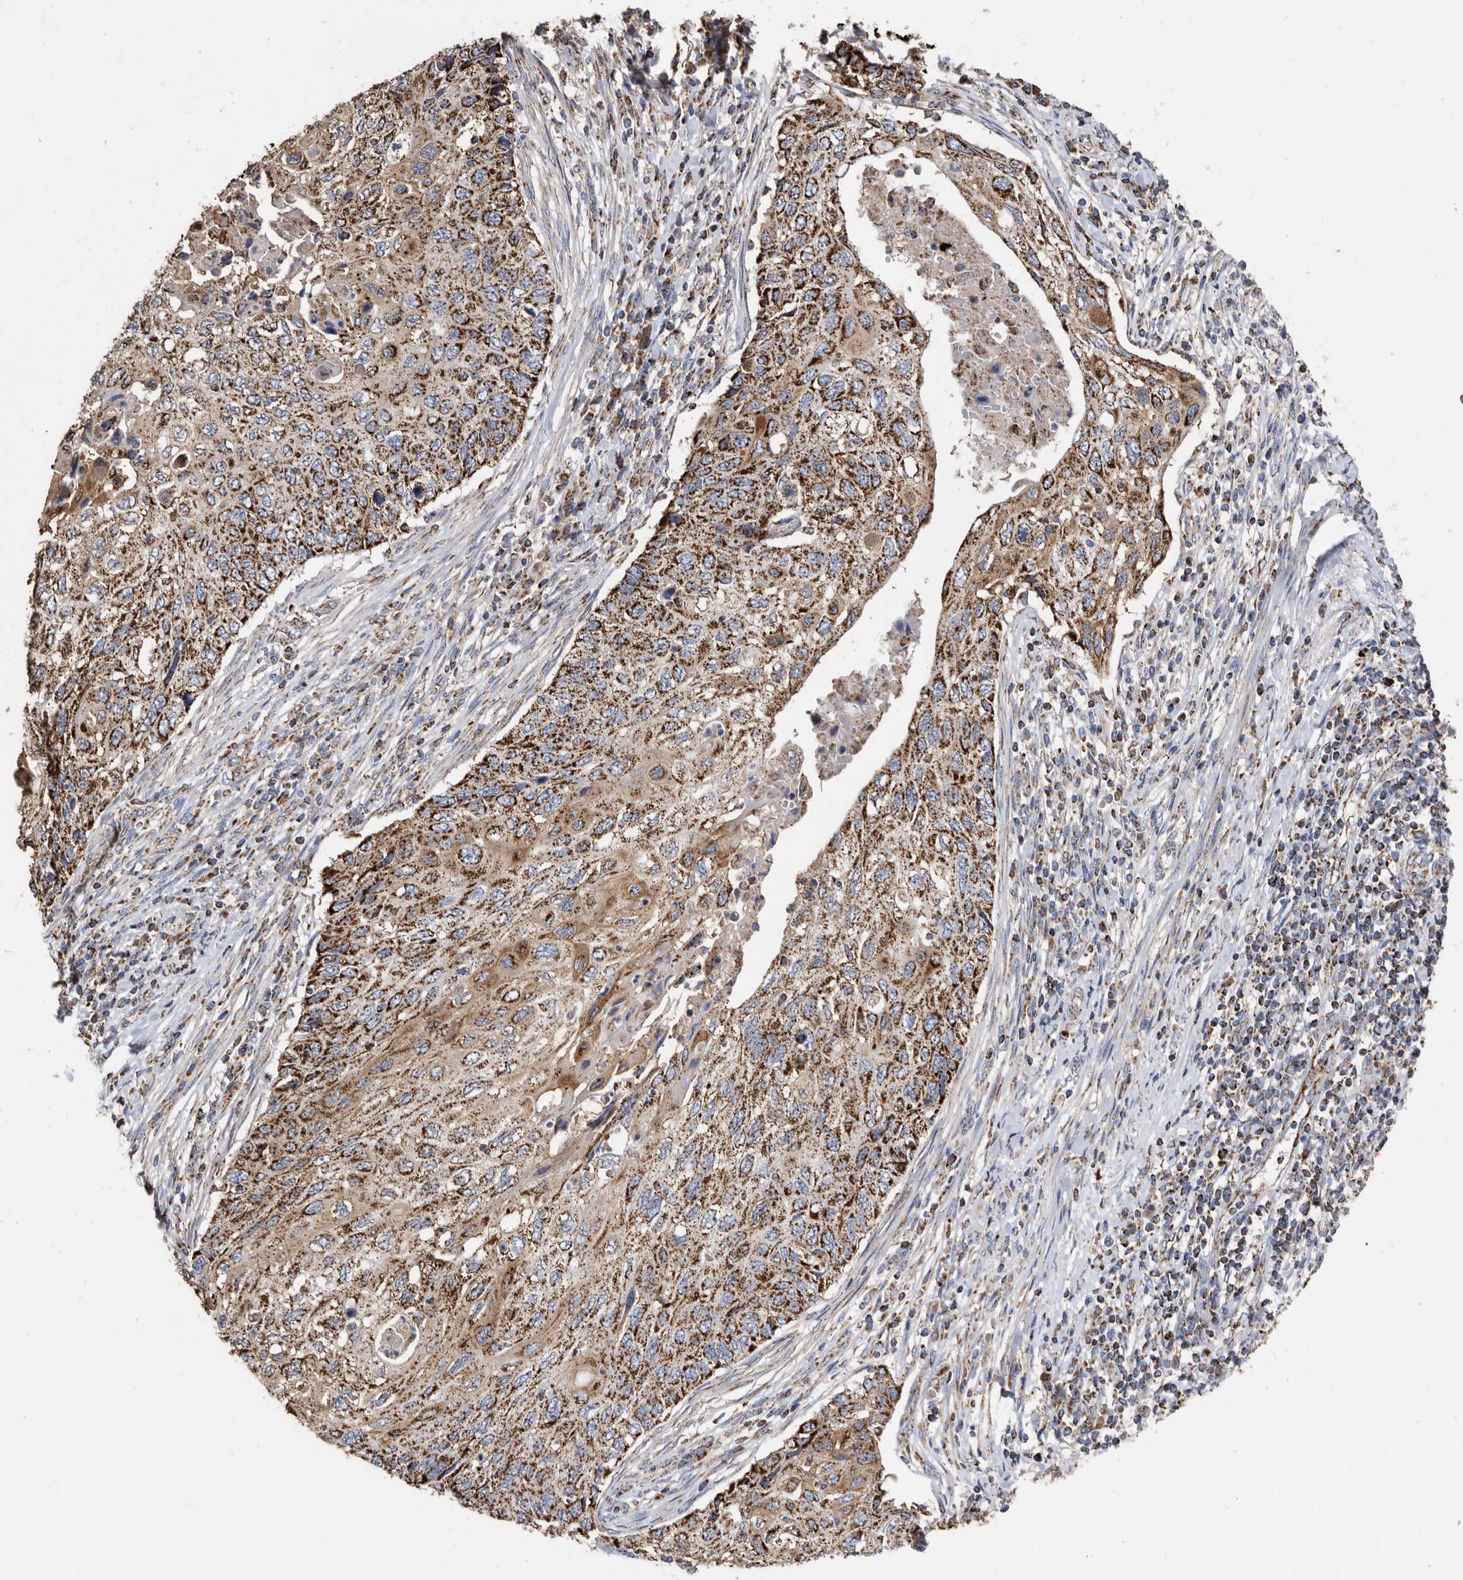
{"staining": {"intensity": "strong", "quantity": ">75%", "location": "cytoplasmic/membranous"}, "tissue": "cervical cancer", "cell_type": "Tumor cells", "image_type": "cancer", "snomed": [{"axis": "morphology", "description": "Squamous cell carcinoma, NOS"}, {"axis": "topography", "description": "Cervix"}], "caption": "A high-resolution micrograph shows IHC staining of cervical cancer (squamous cell carcinoma), which exhibits strong cytoplasmic/membranous expression in approximately >75% of tumor cells. (brown staining indicates protein expression, while blue staining denotes nuclei).", "gene": "WFDC1", "patient": {"sex": "female", "age": 70}}